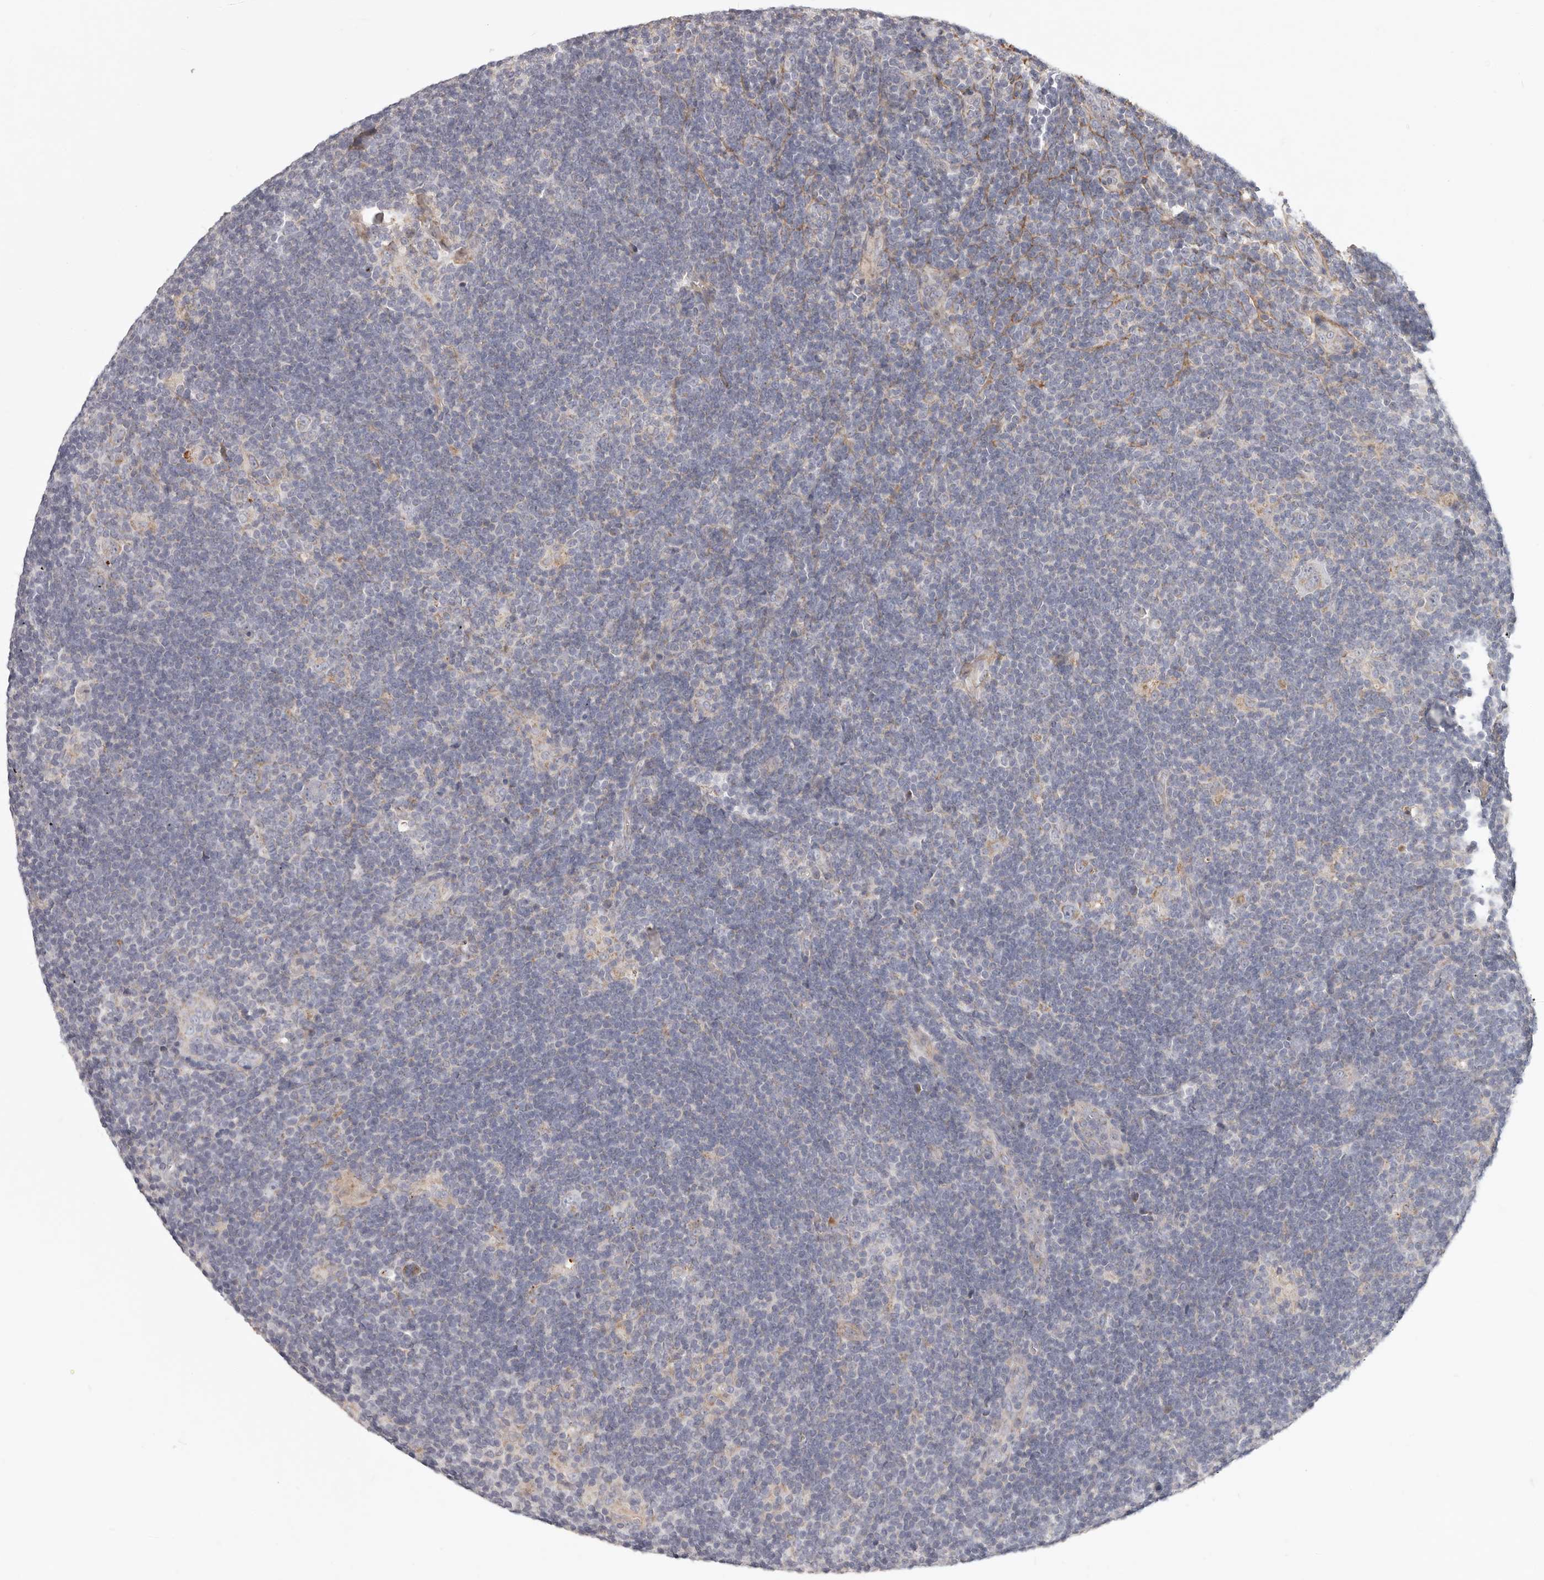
{"staining": {"intensity": "weak", "quantity": "25%-75%", "location": "cytoplasmic/membranous"}, "tissue": "lymphoma", "cell_type": "Tumor cells", "image_type": "cancer", "snomed": [{"axis": "morphology", "description": "Hodgkin's disease, NOS"}, {"axis": "topography", "description": "Lymph node"}], "caption": "Protein expression analysis of Hodgkin's disease shows weak cytoplasmic/membranous expression in about 25%-75% of tumor cells.", "gene": "MRPS10", "patient": {"sex": "female", "age": 57}}